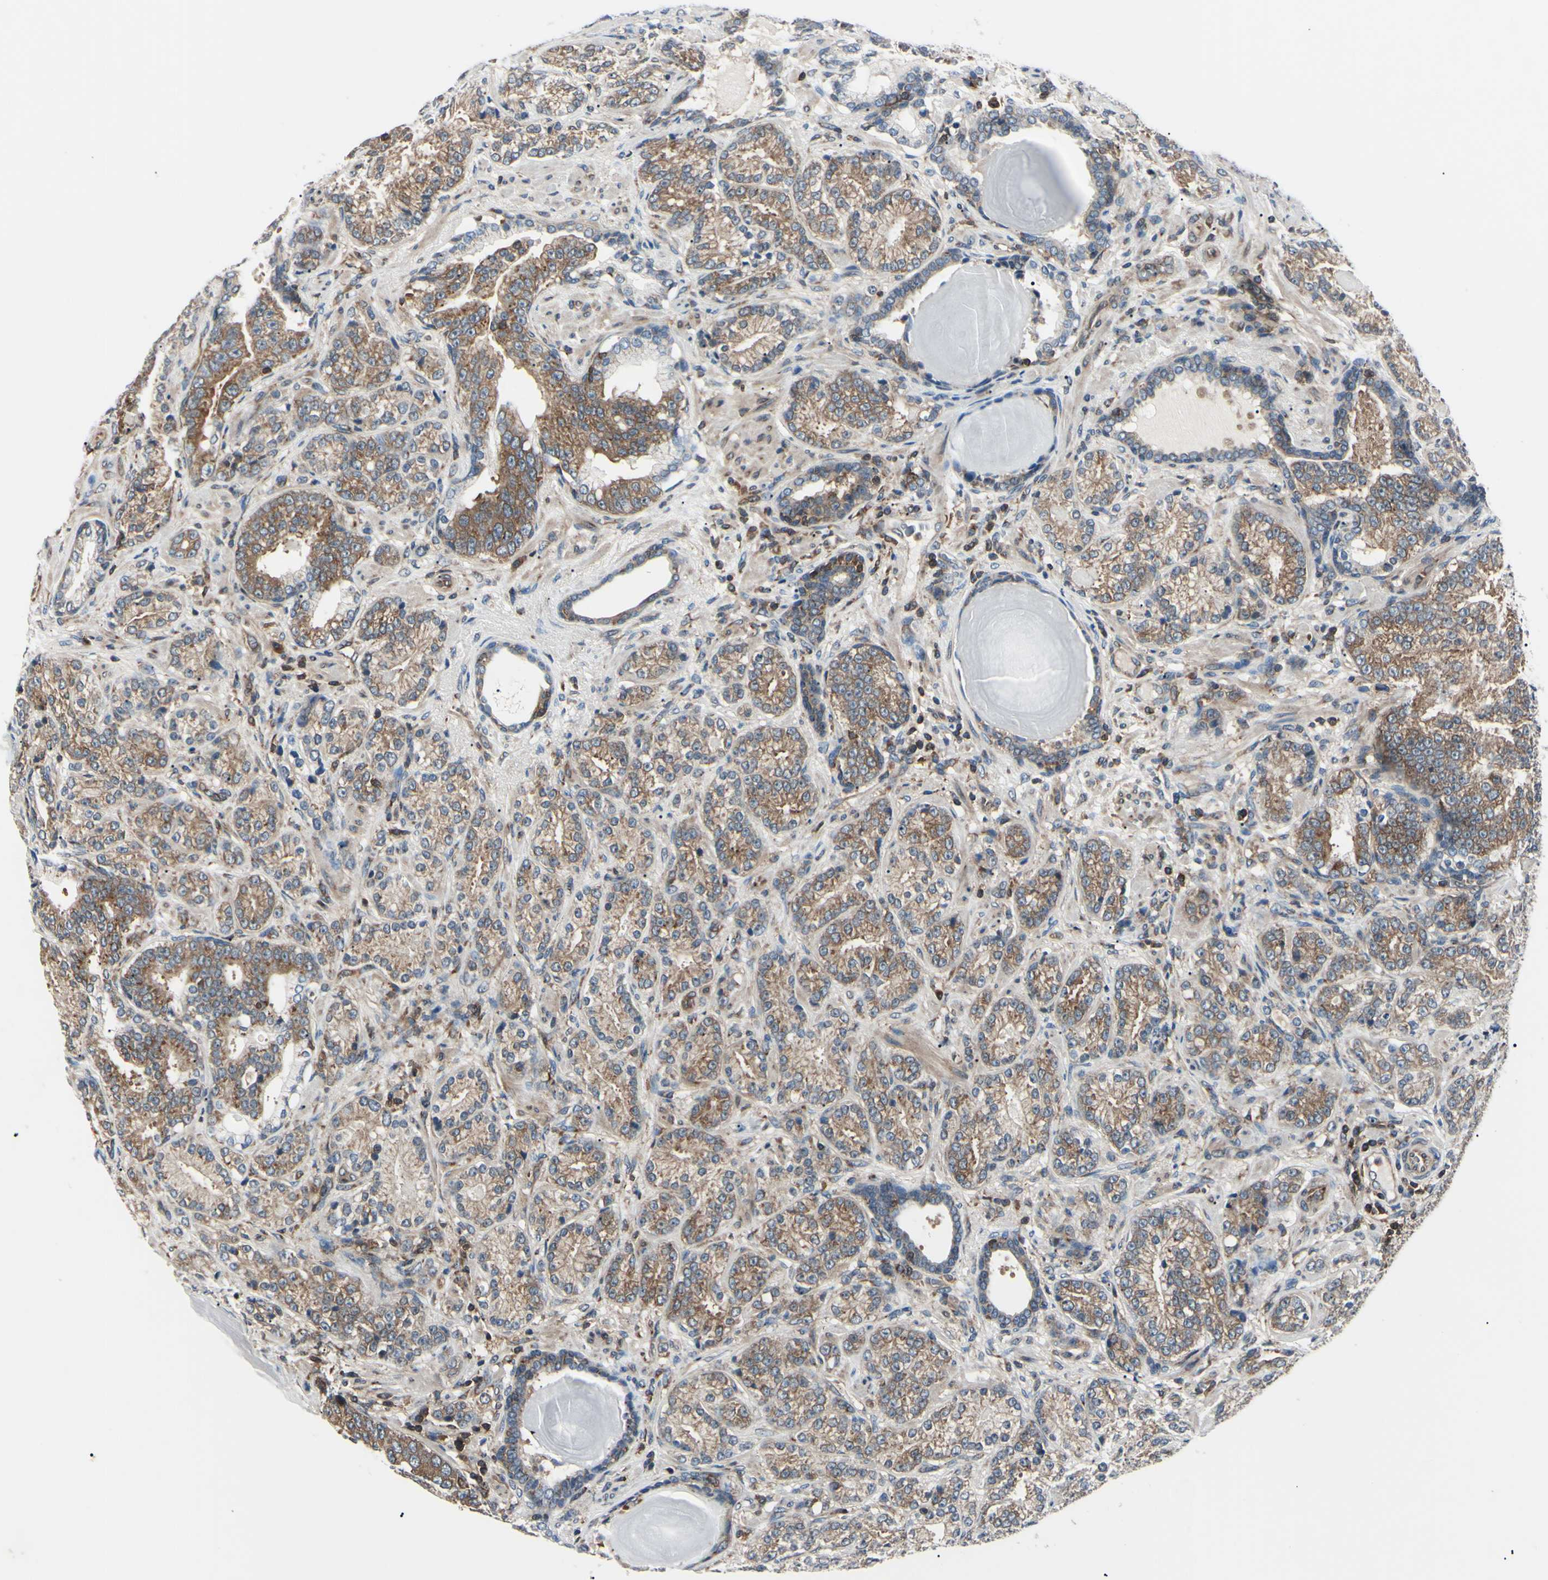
{"staining": {"intensity": "moderate", "quantity": ">75%", "location": "cytoplasmic/membranous"}, "tissue": "prostate cancer", "cell_type": "Tumor cells", "image_type": "cancer", "snomed": [{"axis": "morphology", "description": "Adenocarcinoma, High grade"}, {"axis": "topography", "description": "Prostate"}], "caption": "Tumor cells exhibit medium levels of moderate cytoplasmic/membranous positivity in approximately >75% of cells in high-grade adenocarcinoma (prostate). (Brightfield microscopy of DAB IHC at high magnification).", "gene": "MAPRE1", "patient": {"sex": "male", "age": 61}}